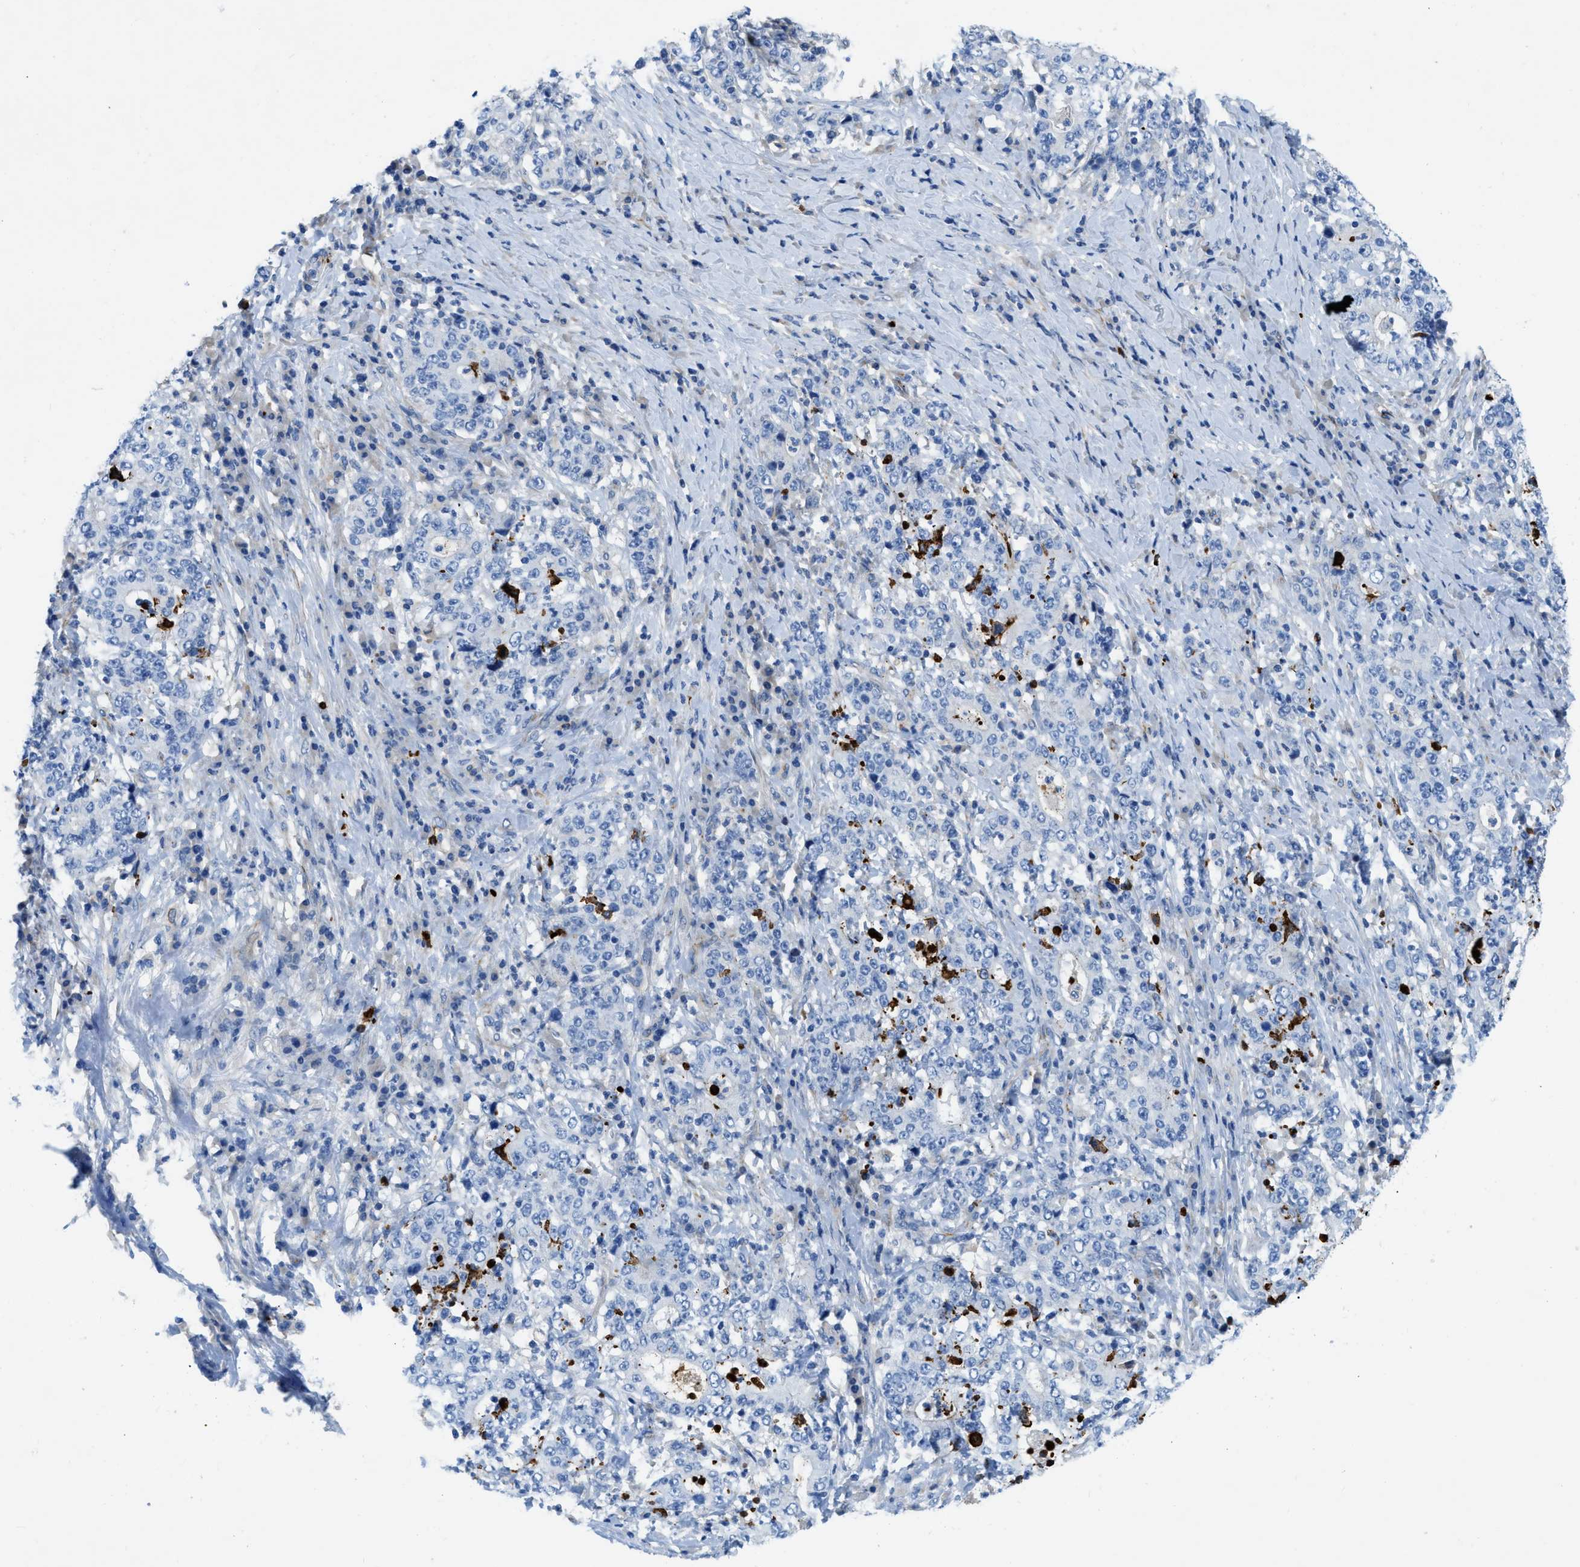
{"staining": {"intensity": "negative", "quantity": "none", "location": "none"}, "tissue": "stomach cancer", "cell_type": "Tumor cells", "image_type": "cancer", "snomed": [{"axis": "morphology", "description": "Normal tissue, NOS"}, {"axis": "morphology", "description": "Adenocarcinoma, NOS"}, {"axis": "topography", "description": "Stomach, upper"}, {"axis": "topography", "description": "Stomach"}], "caption": "This image is of stomach cancer stained with immunohistochemistry to label a protein in brown with the nuclei are counter-stained blue. There is no expression in tumor cells.", "gene": "XCR1", "patient": {"sex": "male", "age": 59}}